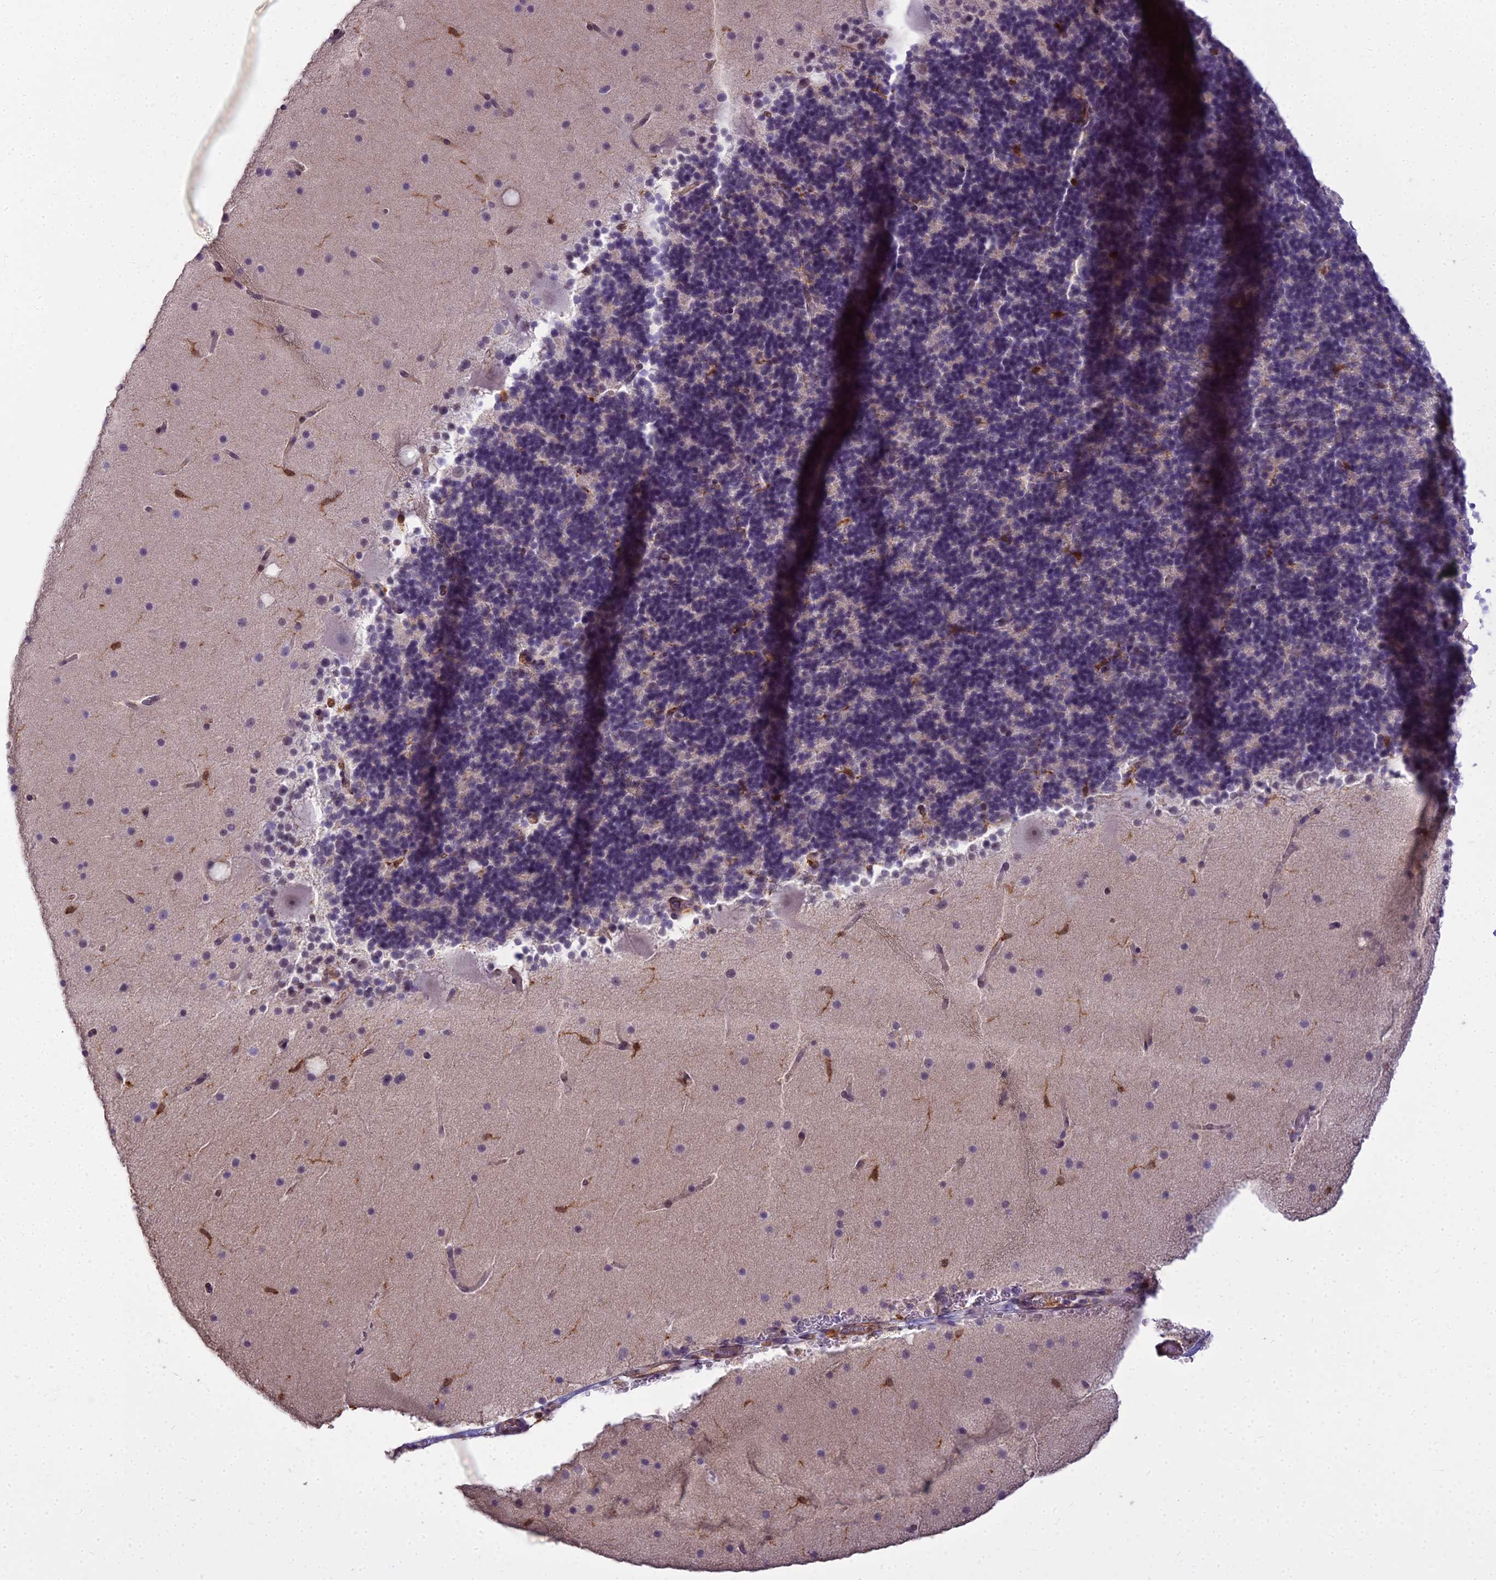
{"staining": {"intensity": "negative", "quantity": "none", "location": "none"}, "tissue": "cerebellum", "cell_type": "Cells in granular layer", "image_type": "normal", "snomed": [{"axis": "morphology", "description": "Normal tissue, NOS"}, {"axis": "topography", "description": "Cerebellum"}], "caption": "Cells in granular layer are negative for brown protein staining in unremarkable cerebellum. Nuclei are stained in blue.", "gene": "BLNK", "patient": {"sex": "male", "age": 57}}